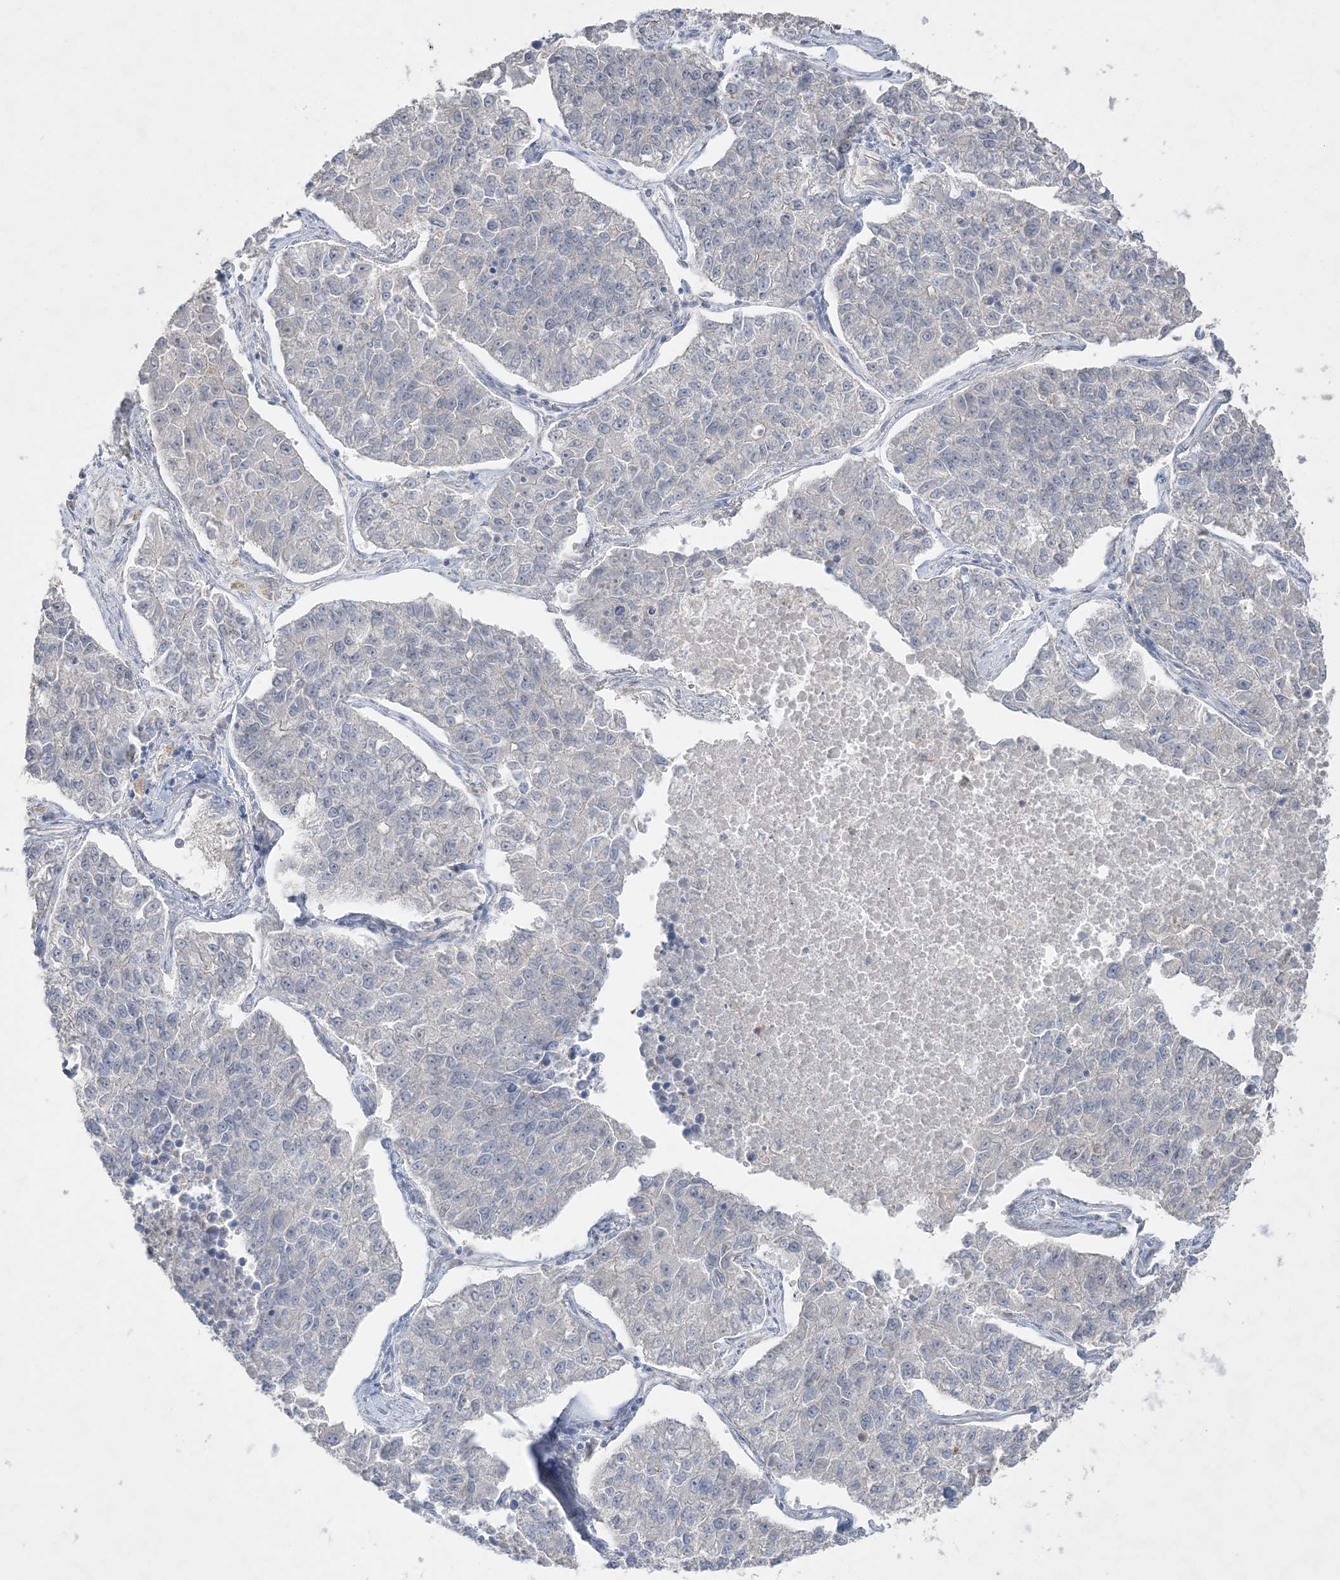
{"staining": {"intensity": "negative", "quantity": "none", "location": "none"}, "tissue": "lung cancer", "cell_type": "Tumor cells", "image_type": "cancer", "snomed": [{"axis": "morphology", "description": "Adenocarcinoma, NOS"}, {"axis": "topography", "description": "Lung"}], "caption": "This is an immunohistochemistry (IHC) micrograph of human lung cancer (adenocarcinoma). There is no positivity in tumor cells.", "gene": "SH3BP4", "patient": {"sex": "male", "age": 49}}